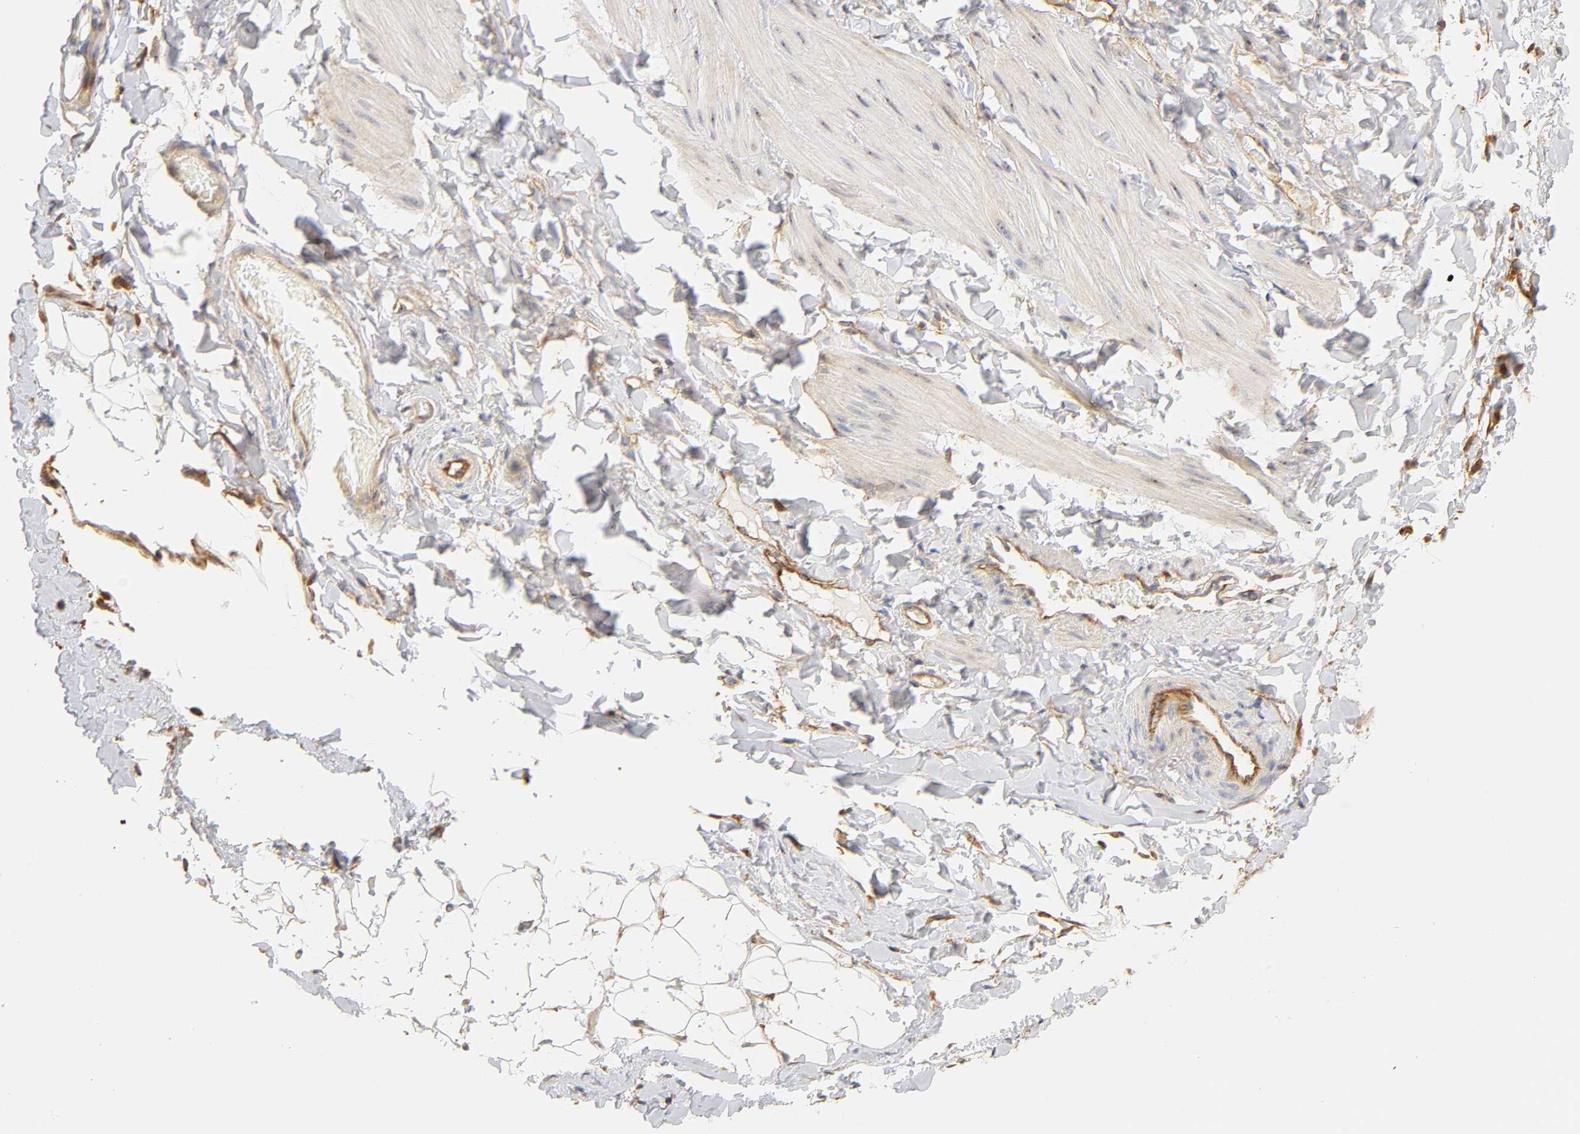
{"staining": {"intensity": "moderate", "quantity": ">75%", "location": "nuclear"}, "tissue": "adipose tissue", "cell_type": "Adipocytes", "image_type": "normal", "snomed": [{"axis": "morphology", "description": "Normal tissue, NOS"}, {"axis": "topography", "description": "Soft tissue"}], "caption": "An IHC micrograph of unremarkable tissue is shown. Protein staining in brown shows moderate nuclear positivity in adipose tissue within adipocytes.", "gene": "PLD1", "patient": {"sex": "male", "age": 26}}